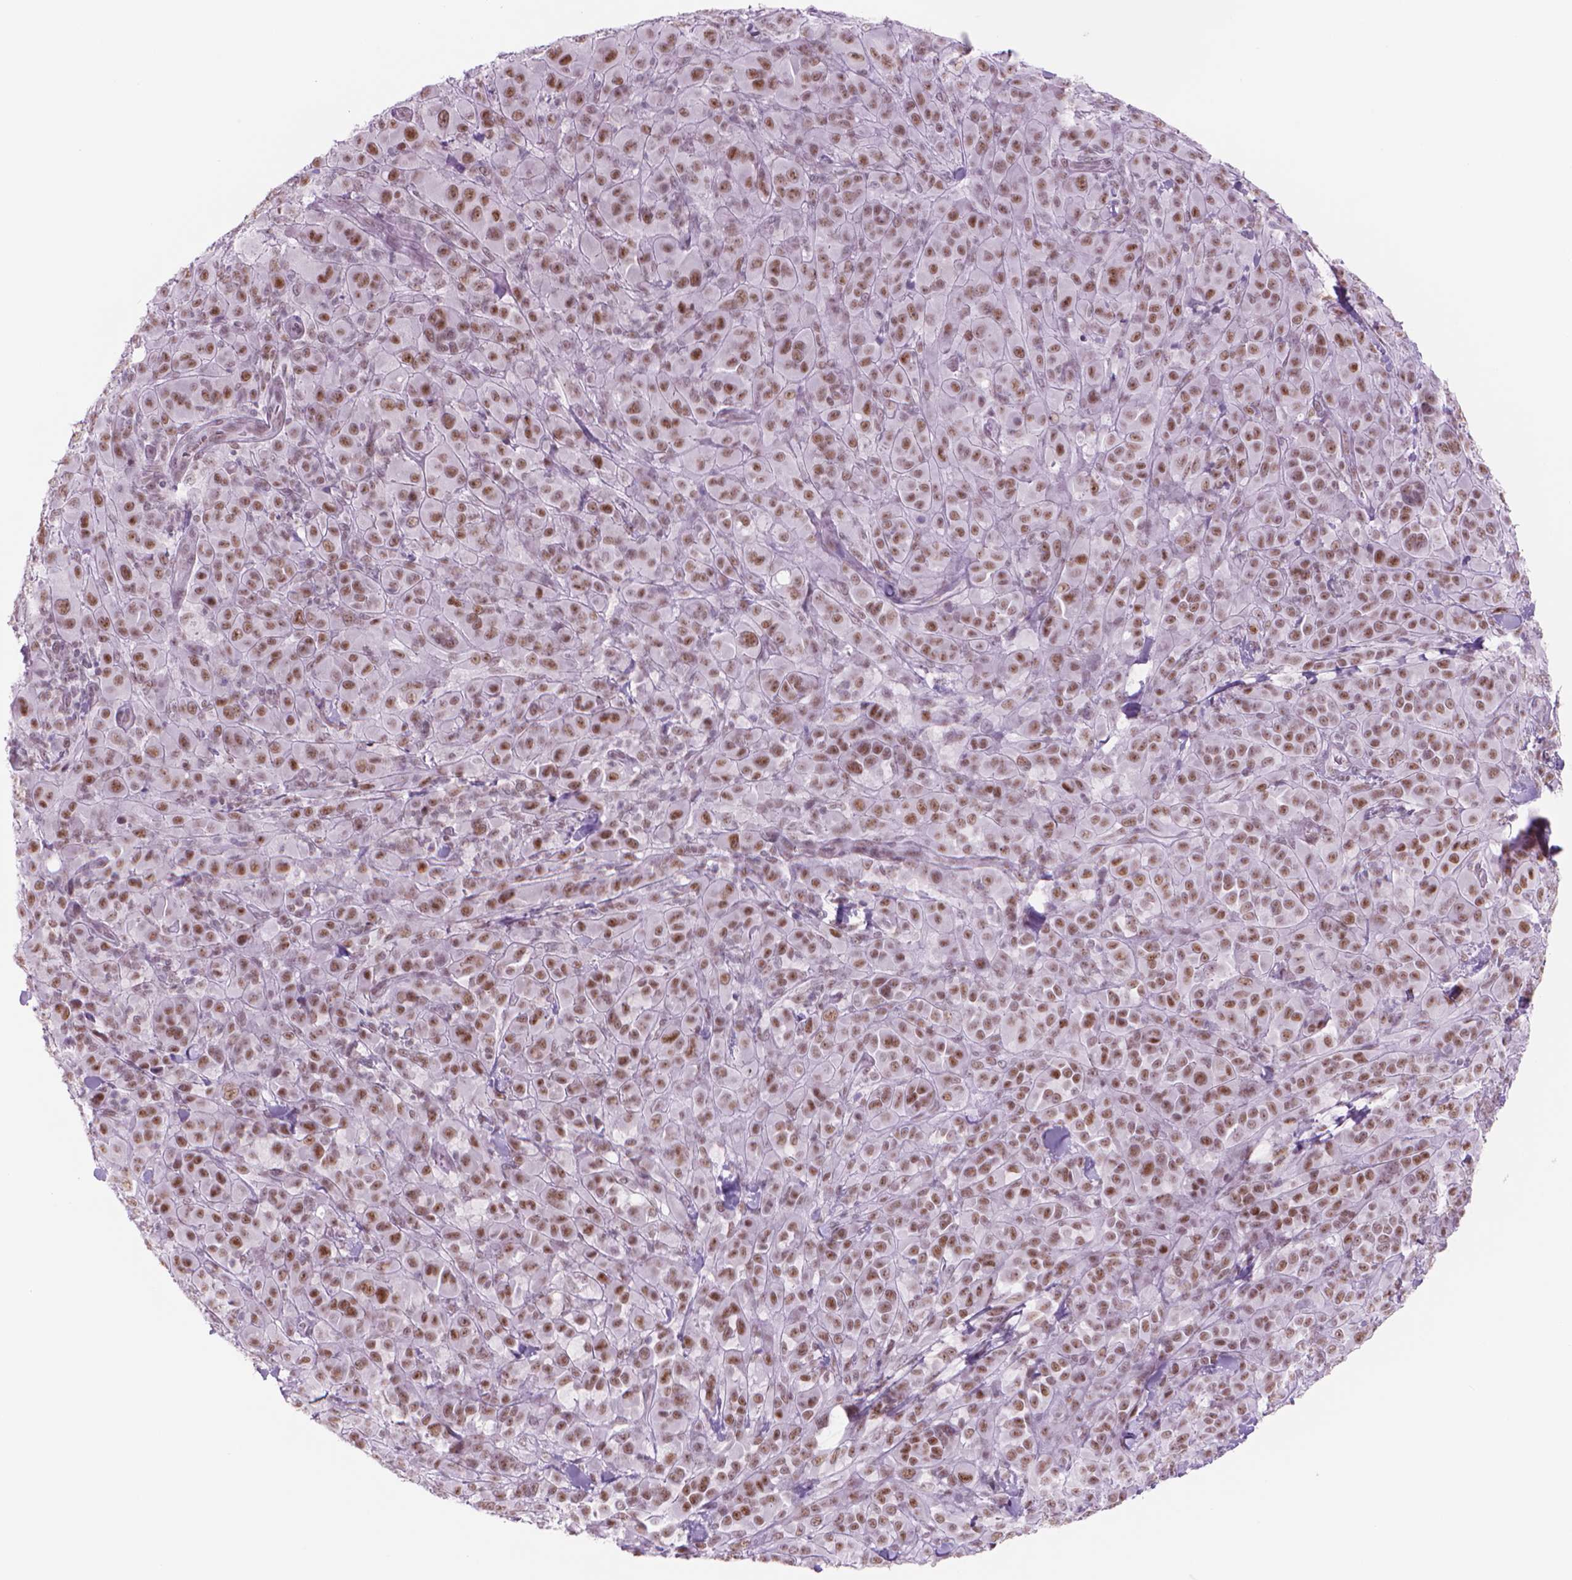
{"staining": {"intensity": "moderate", "quantity": ">75%", "location": "nuclear"}, "tissue": "melanoma", "cell_type": "Tumor cells", "image_type": "cancer", "snomed": [{"axis": "morphology", "description": "Malignant melanoma, NOS"}, {"axis": "topography", "description": "Skin"}], "caption": "Protein expression analysis of melanoma demonstrates moderate nuclear staining in about >75% of tumor cells. (Brightfield microscopy of DAB IHC at high magnification).", "gene": "POLR3D", "patient": {"sex": "female", "age": 87}}